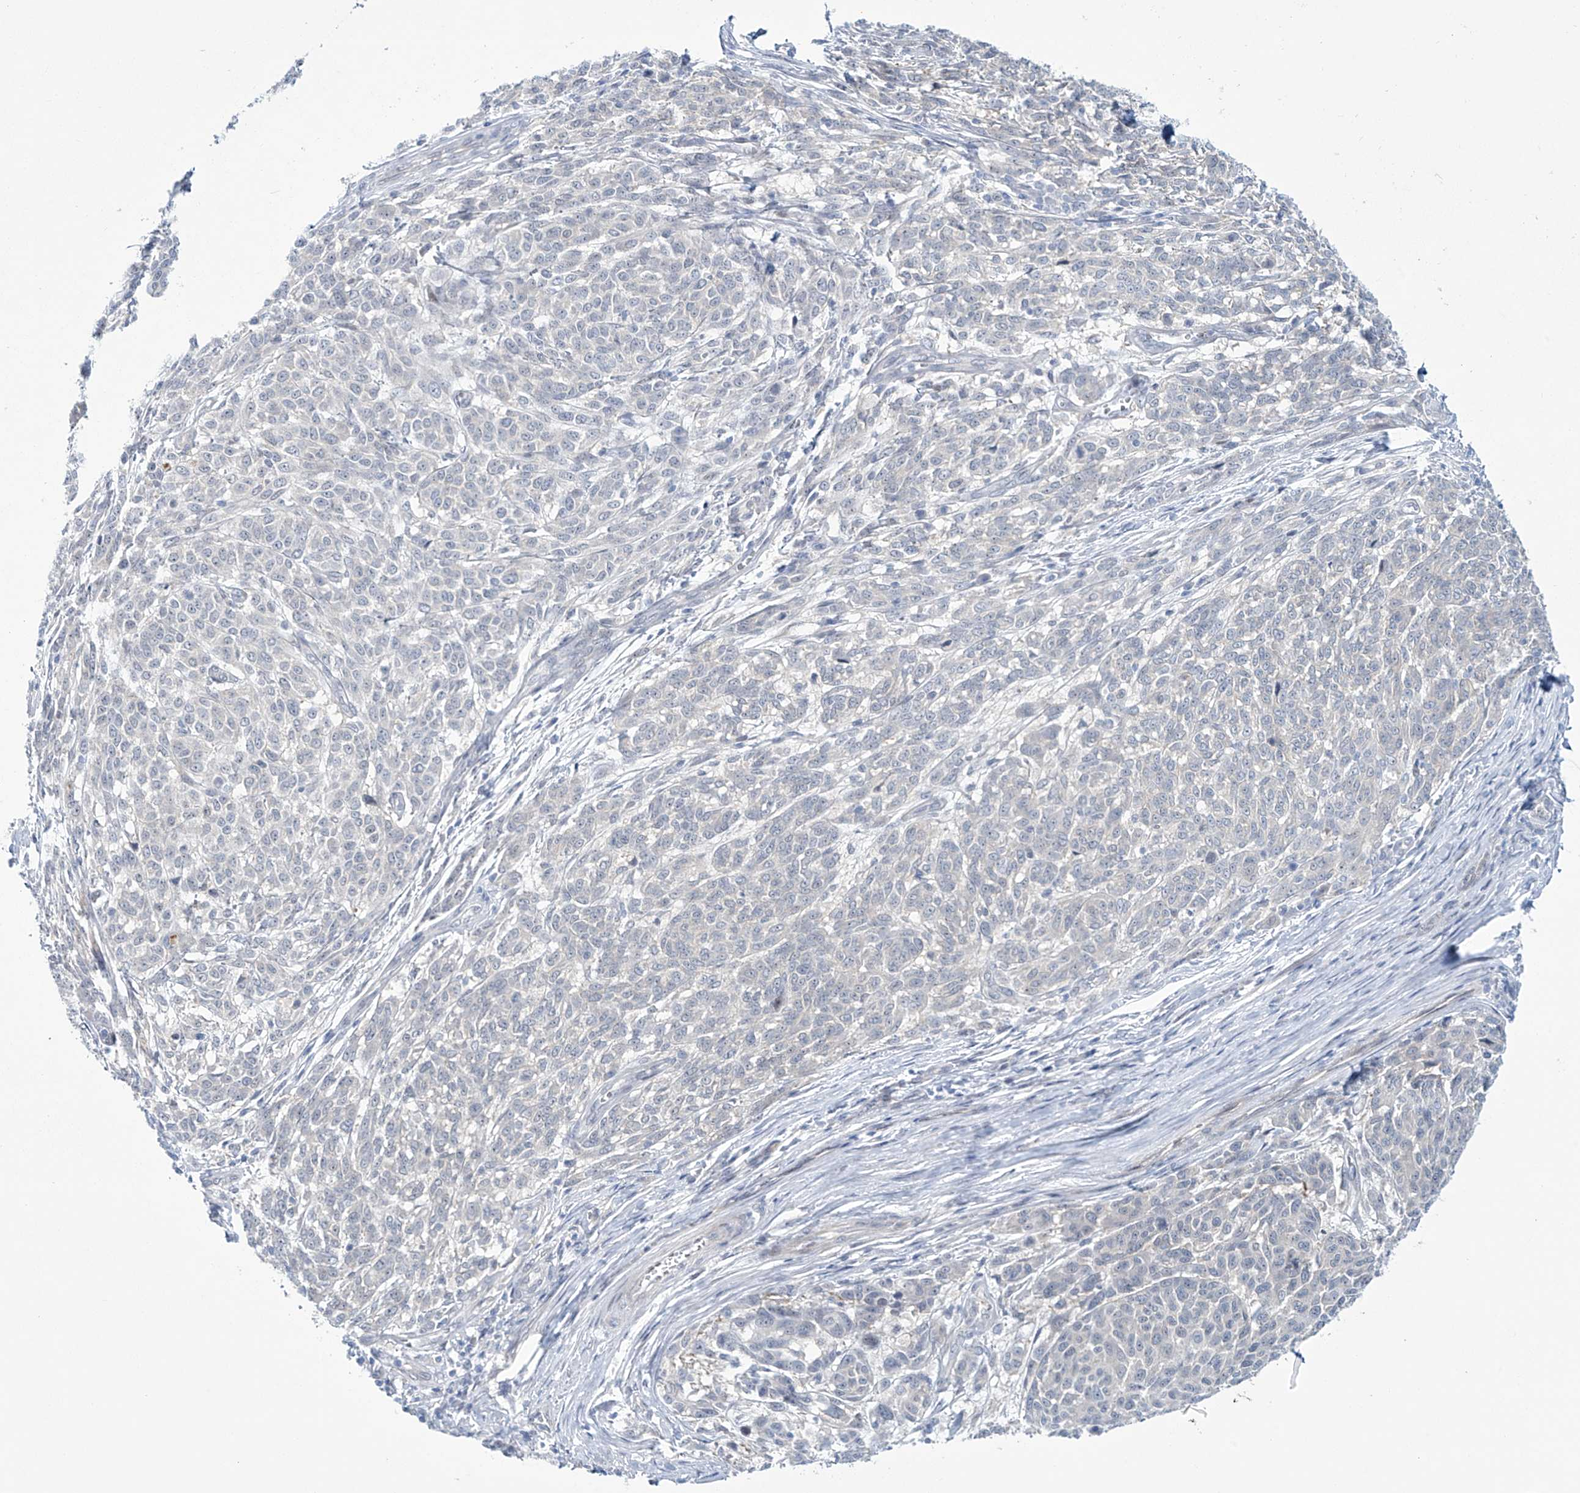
{"staining": {"intensity": "negative", "quantity": "none", "location": "none"}, "tissue": "melanoma", "cell_type": "Tumor cells", "image_type": "cancer", "snomed": [{"axis": "morphology", "description": "Malignant melanoma, NOS"}, {"axis": "topography", "description": "Skin"}], "caption": "Human melanoma stained for a protein using immunohistochemistry (IHC) demonstrates no staining in tumor cells.", "gene": "TRIM60", "patient": {"sex": "male", "age": 49}}